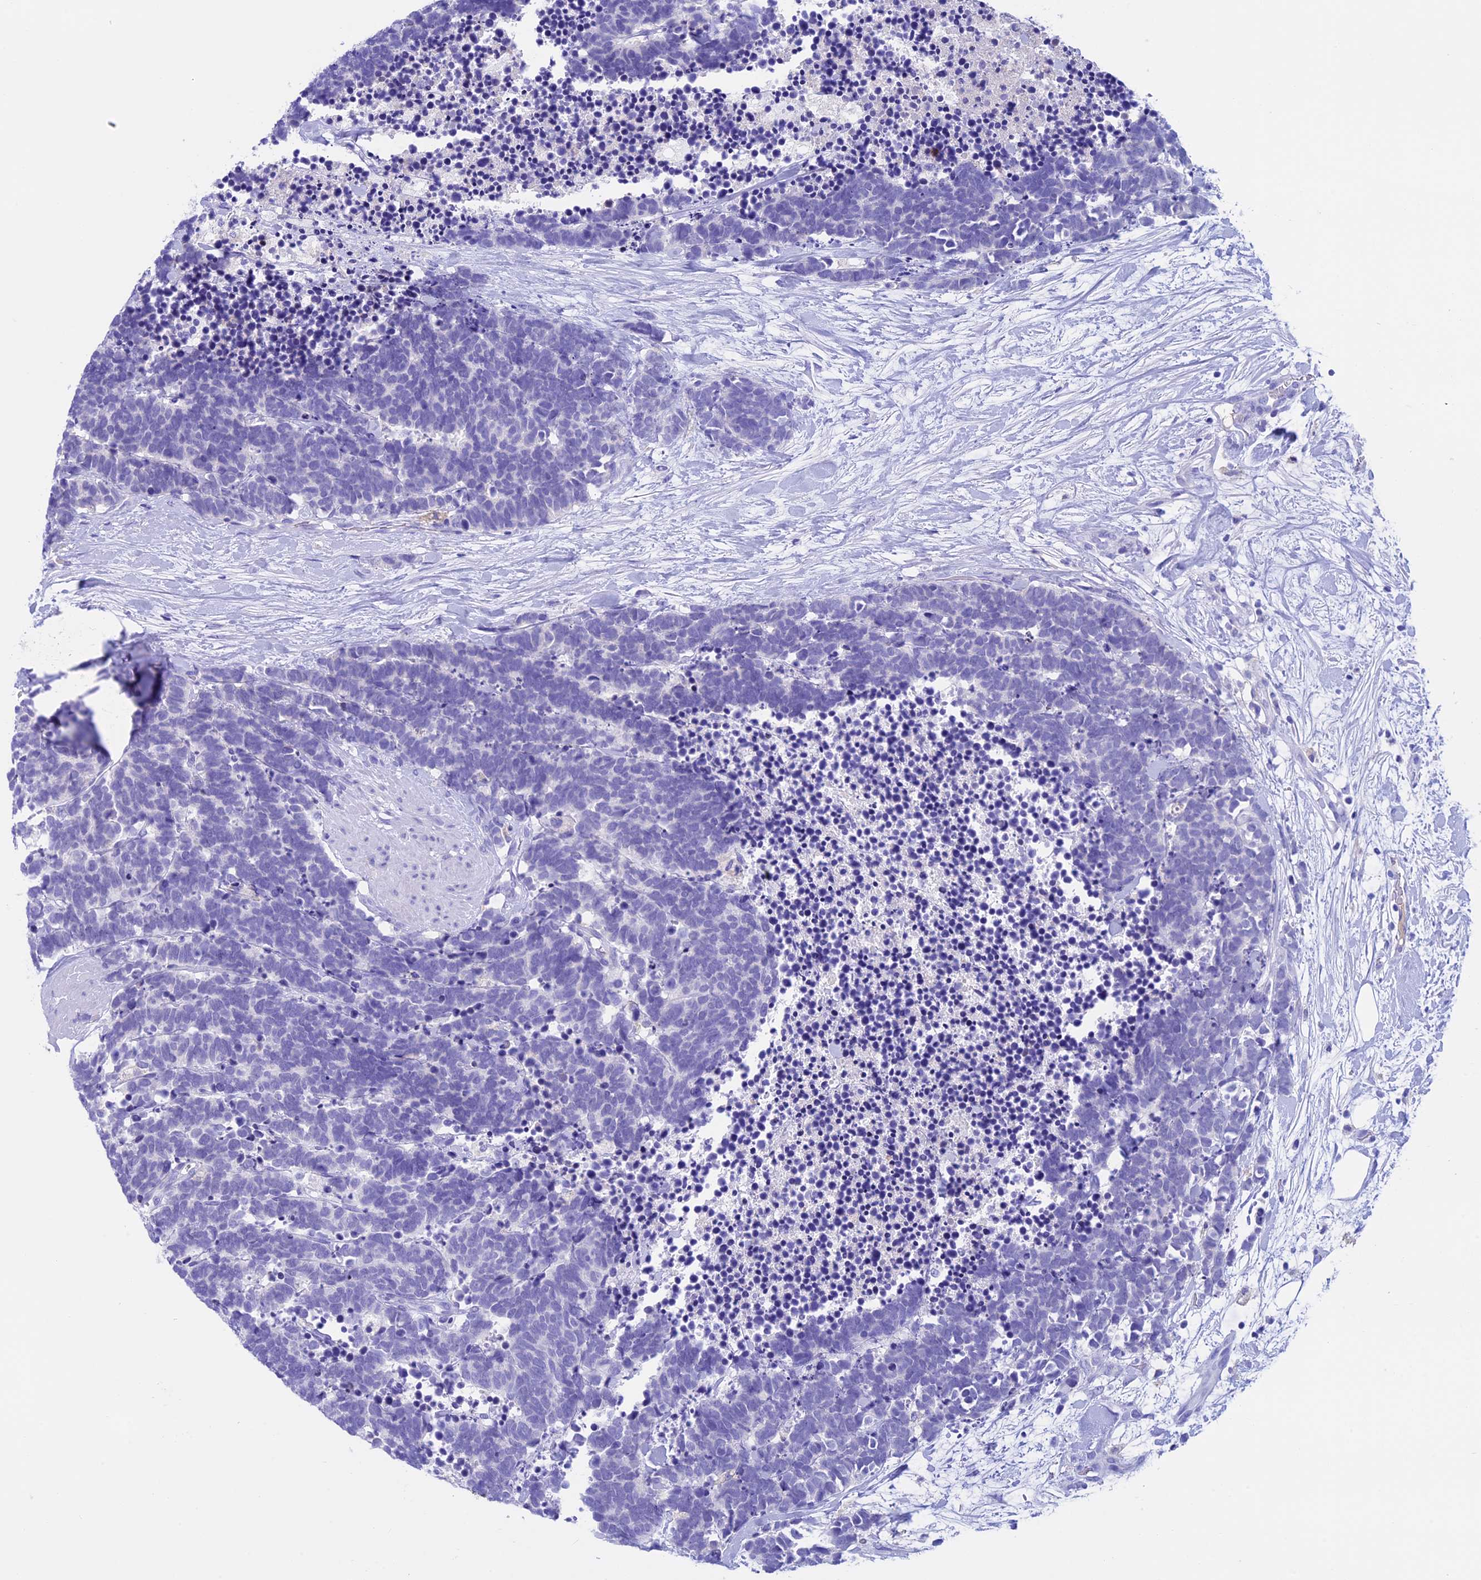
{"staining": {"intensity": "negative", "quantity": "none", "location": "none"}, "tissue": "carcinoid", "cell_type": "Tumor cells", "image_type": "cancer", "snomed": [{"axis": "morphology", "description": "Carcinoma, NOS"}, {"axis": "morphology", "description": "Carcinoid, malignant, NOS"}, {"axis": "topography", "description": "Urinary bladder"}], "caption": "Carcinoid stained for a protein using immunohistochemistry reveals no staining tumor cells.", "gene": "IGSF6", "patient": {"sex": "male", "age": 57}}